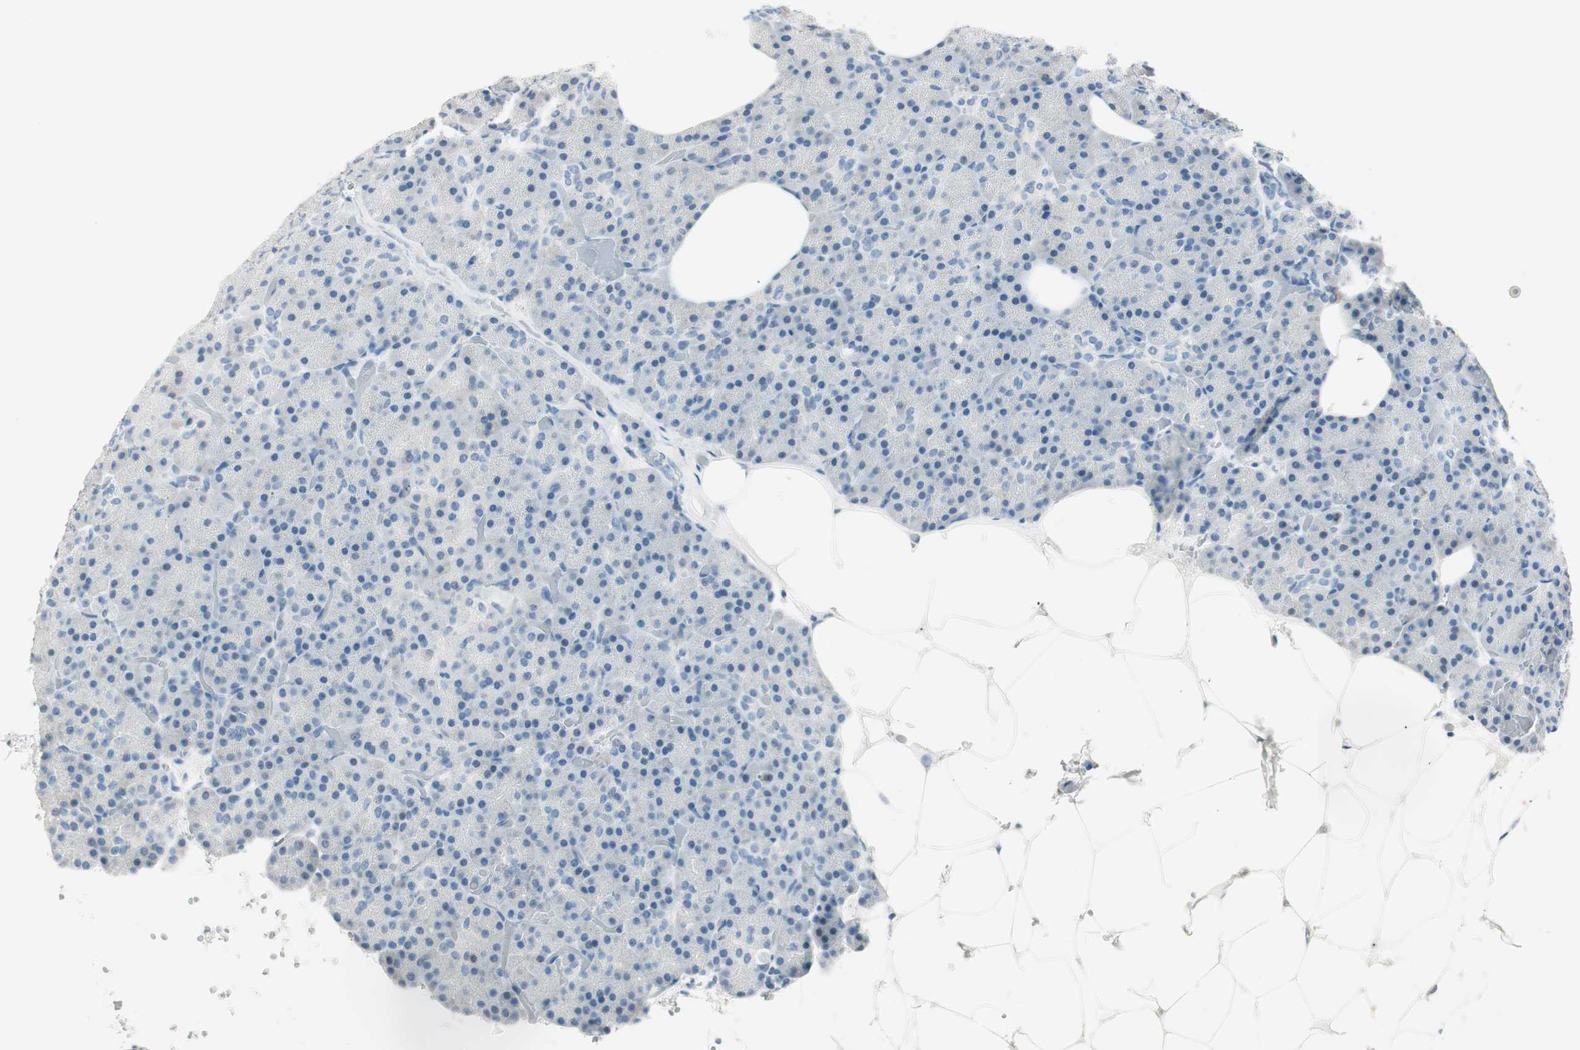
{"staining": {"intensity": "negative", "quantity": "none", "location": "none"}, "tissue": "pancreas", "cell_type": "Exocrine glandular cells", "image_type": "normal", "snomed": [{"axis": "morphology", "description": "Normal tissue, NOS"}, {"axis": "topography", "description": "Pancreas"}], "caption": "IHC micrograph of normal human pancreas stained for a protein (brown), which displays no expression in exocrine glandular cells.", "gene": "HOXB13", "patient": {"sex": "female", "age": 35}}